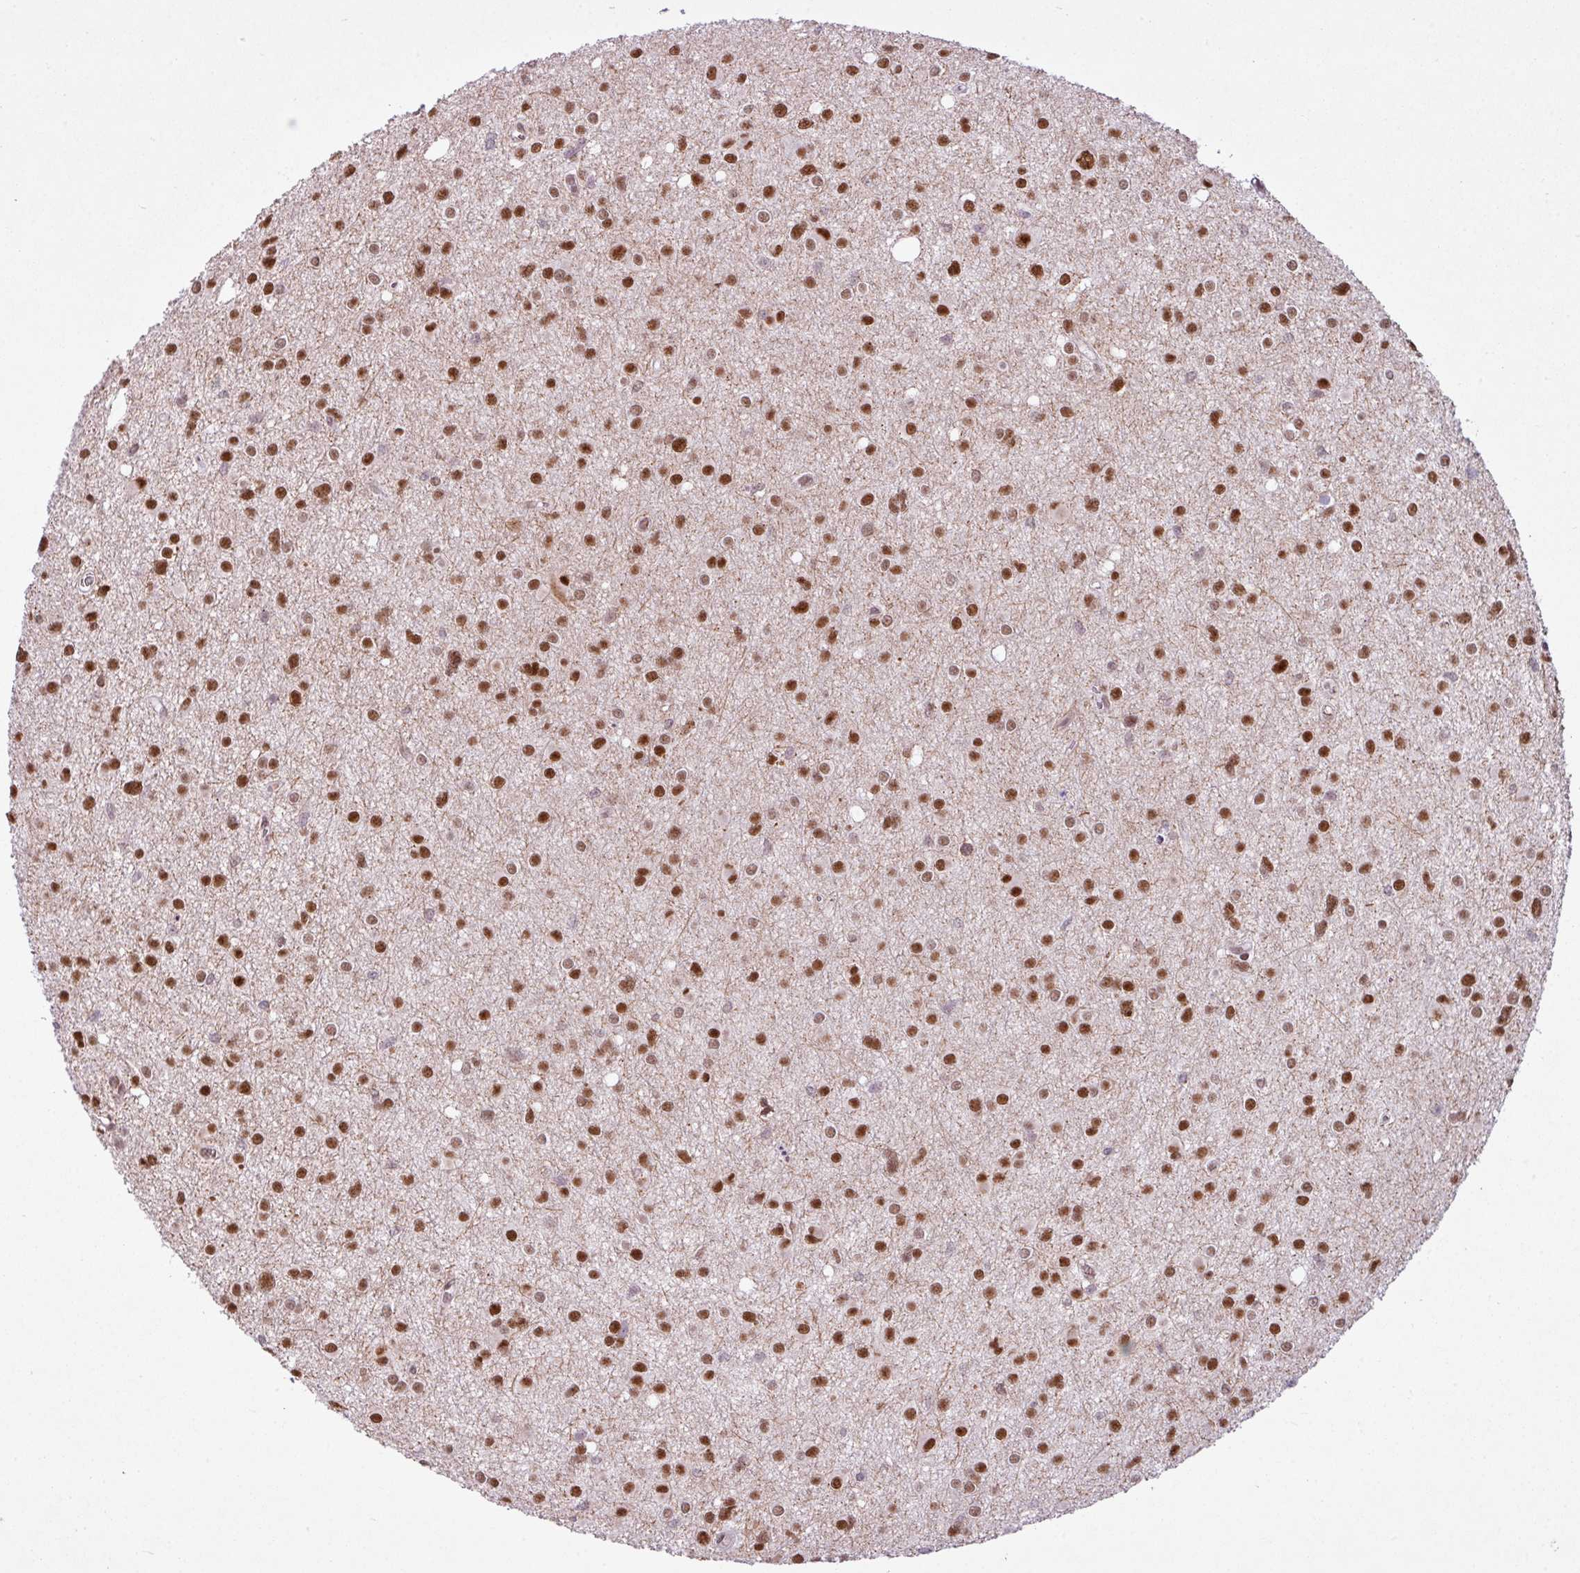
{"staining": {"intensity": "strong", "quantity": ">75%", "location": "nuclear"}, "tissue": "glioma", "cell_type": "Tumor cells", "image_type": "cancer", "snomed": [{"axis": "morphology", "description": "Glioma, malignant, High grade"}, {"axis": "topography", "description": "Brain"}], "caption": "Protein expression analysis of glioma shows strong nuclear expression in about >75% of tumor cells.", "gene": "PRDM5", "patient": {"sex": "male", "age": 23}}